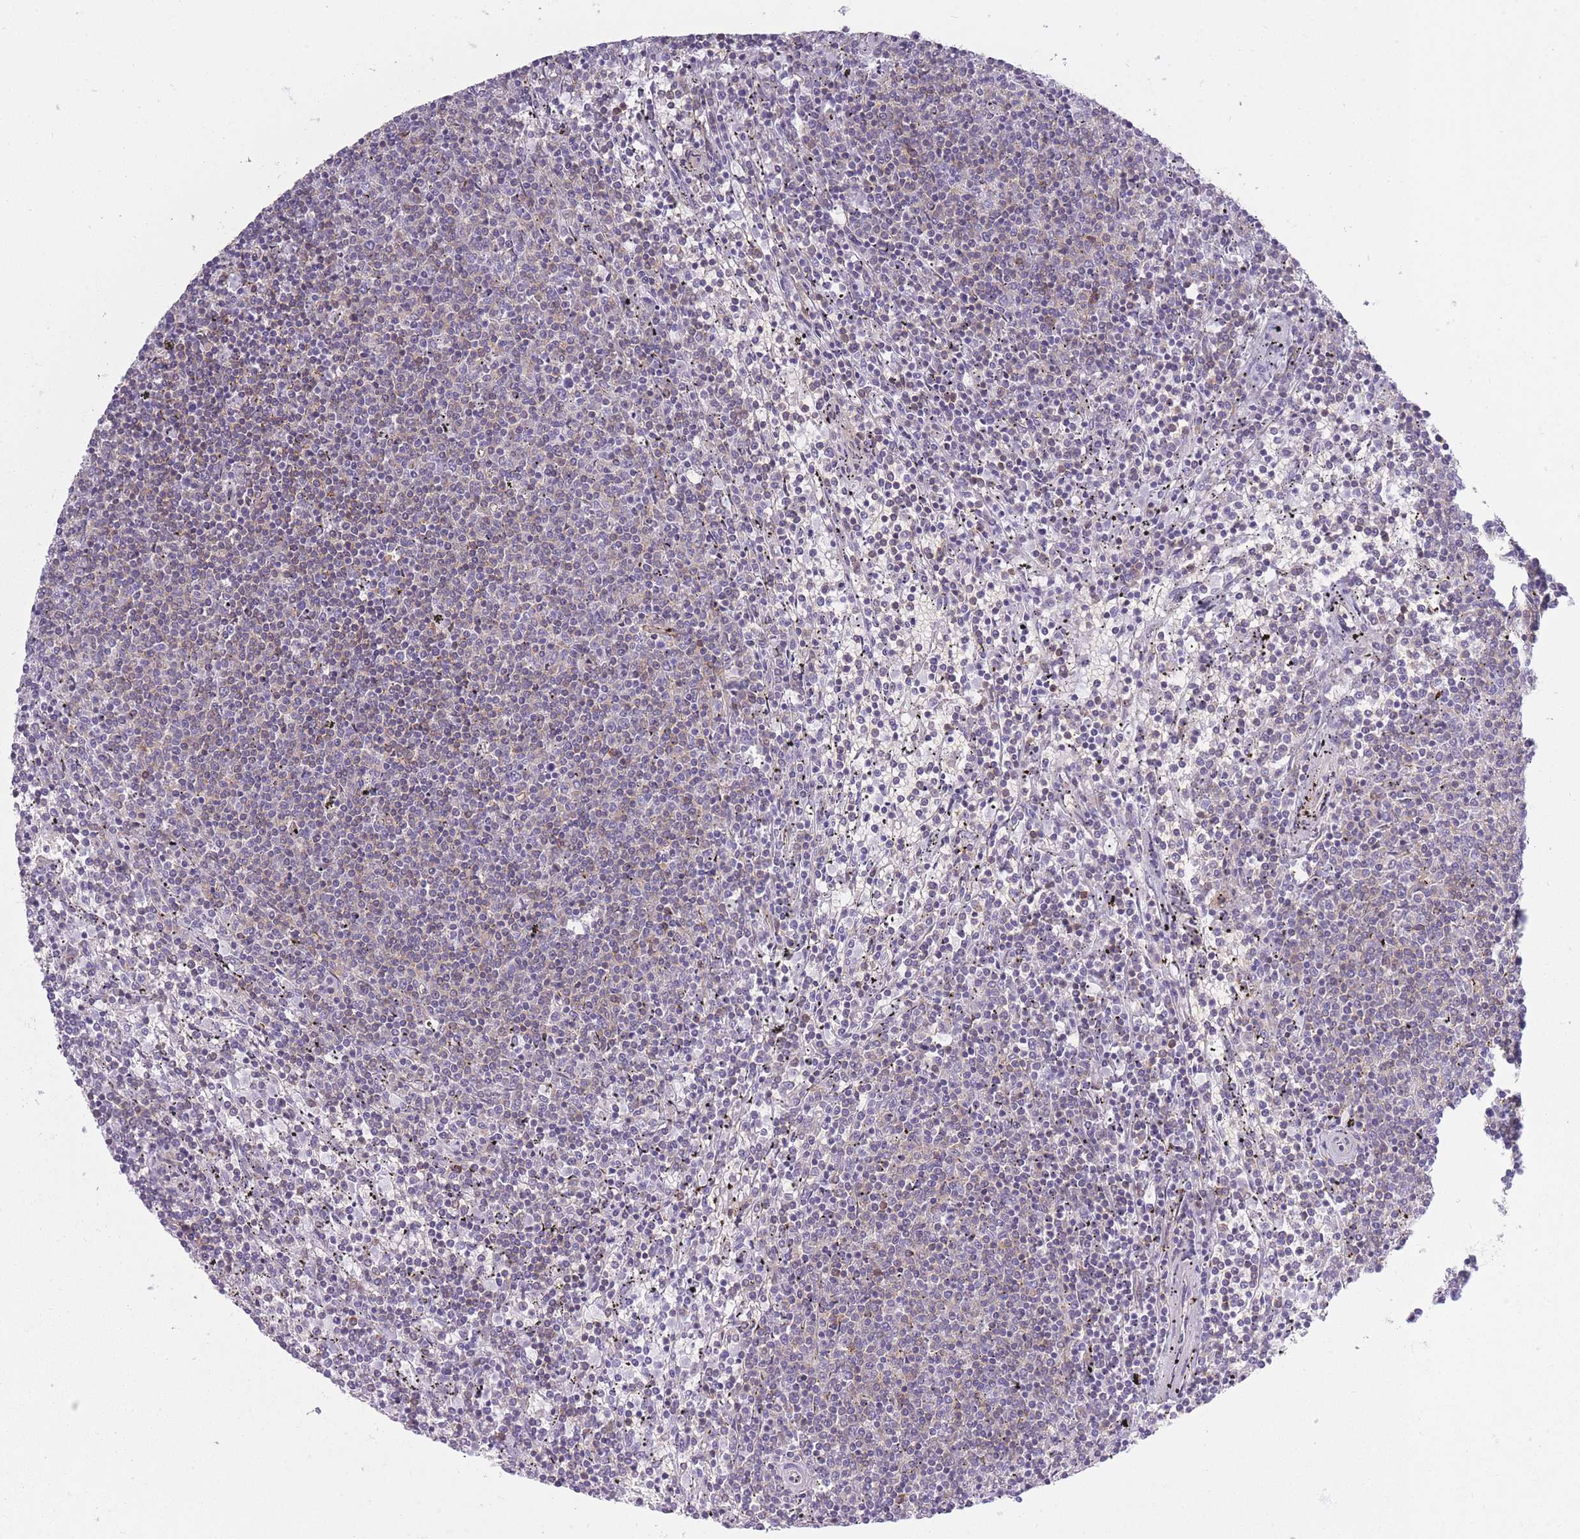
{"staining": {"intensity": "negative", "quantity": "none", "location": "none"}, "tissue": "lymphoma", "cell_type": "Tumor cells", "image_type": "cancer", "snomed": [{"axis": "morphology", "description": "Malignant lymphoma, non-Hodgkin's type, Low grade"}, {"axis": "topography", "description": "Spleen"}], "caption": "Lymphoma stained for a protein using immunohistochemistry exhibits no positivity tumor cells.", "gene": "ADD1", "patient": {"sex": "female", "age": 50}}